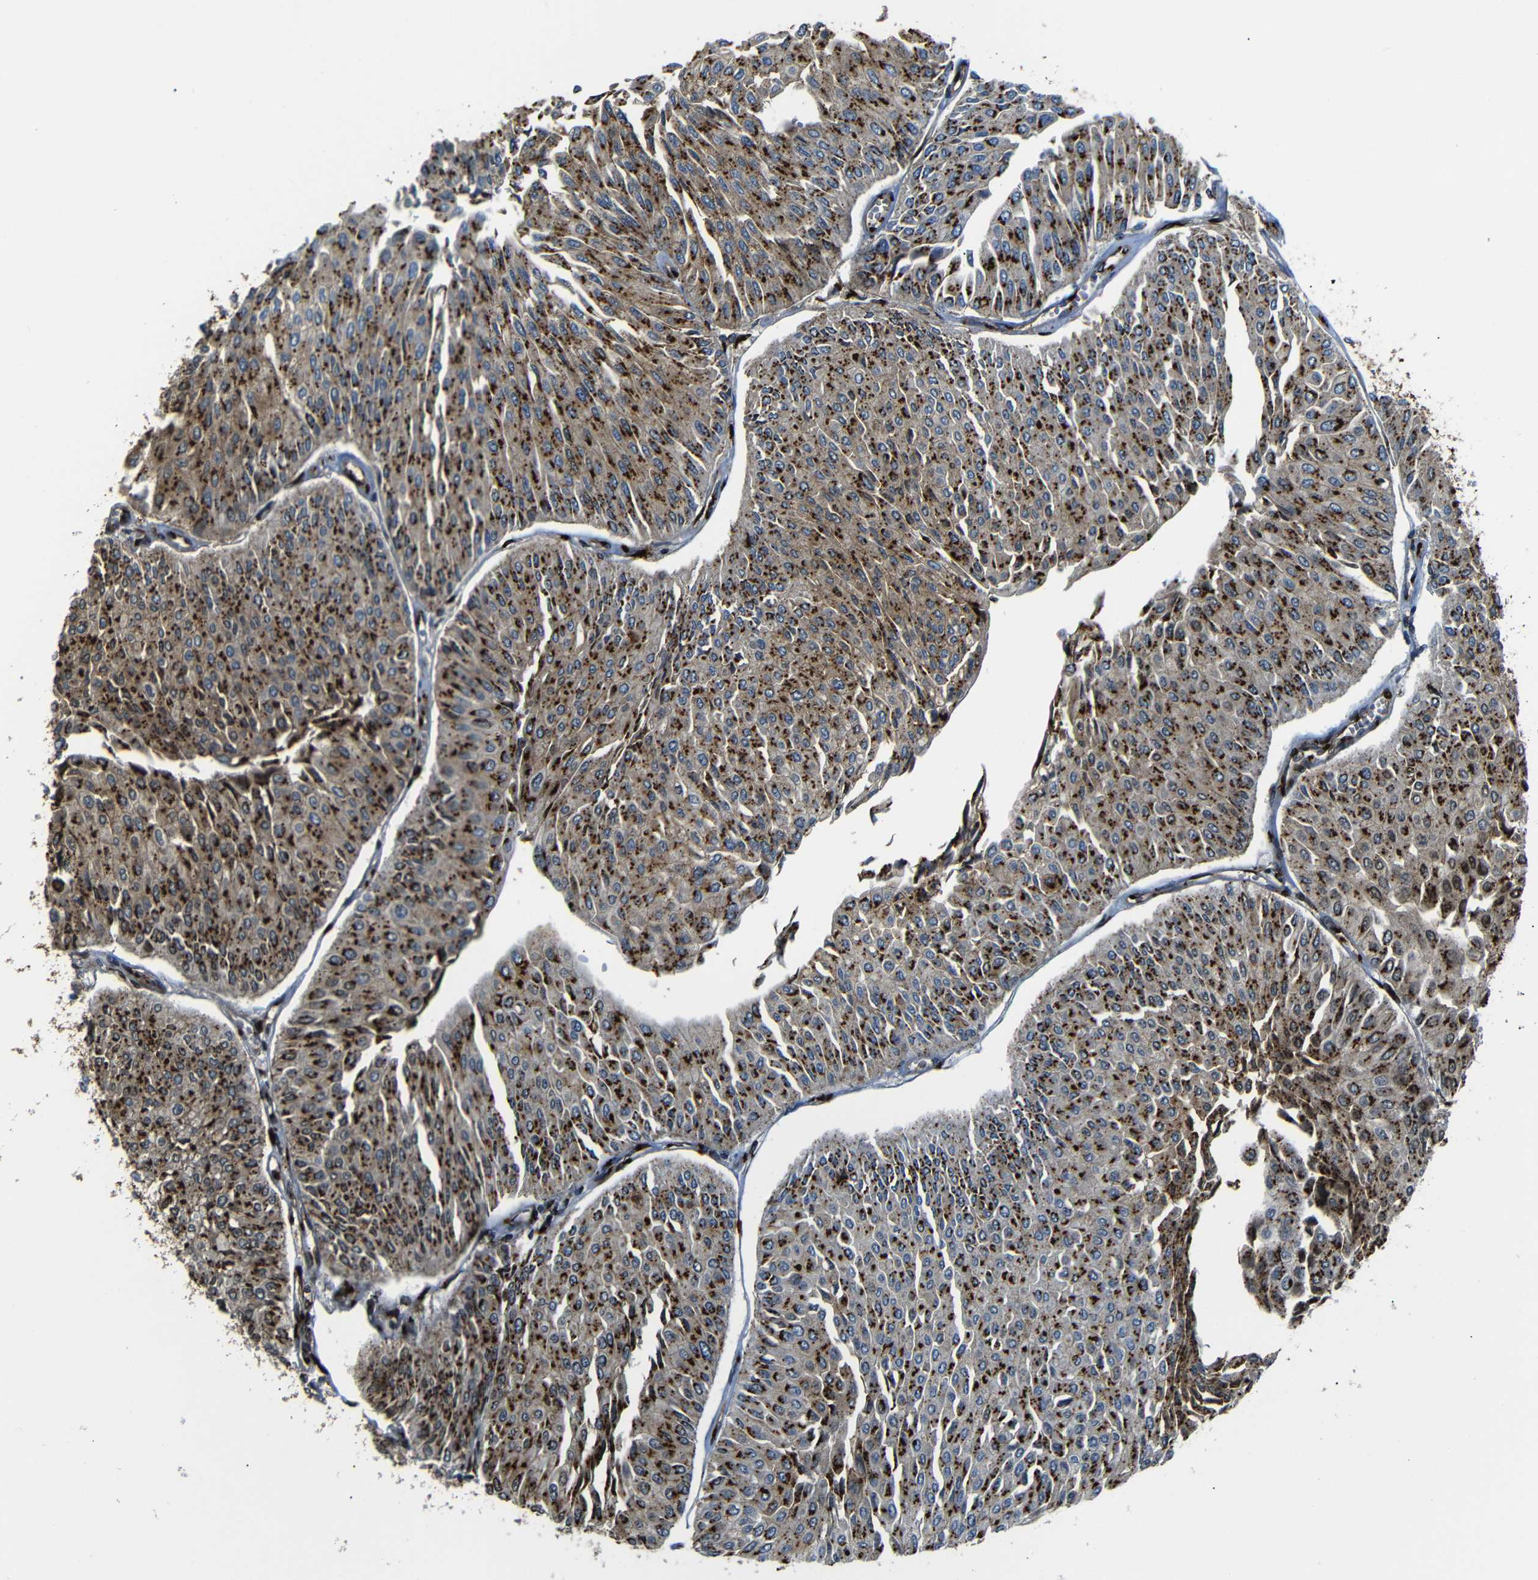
{"staining": {"intensity": "strong", "quantity": ">75%", "location": "cytoplasmic/membranous"}, "tissue": "urothelial cancer", "cell_type": "Tumor cells", "image_type": "cancer", "snomed": [{"axis": "morphology", "description": "Urothelial carcinoma, Low grade"}, {"axis": "topography", "description": "Urinary bladder"}], "caption": "A high amount of strong cytoplasmic/membranous positivity is present in approximately >75% of tumor cells in low-grade urothelial carcinoma tissue.", "gene": "TGOLN2", "patient": {"sex": "male", "age": 67}}